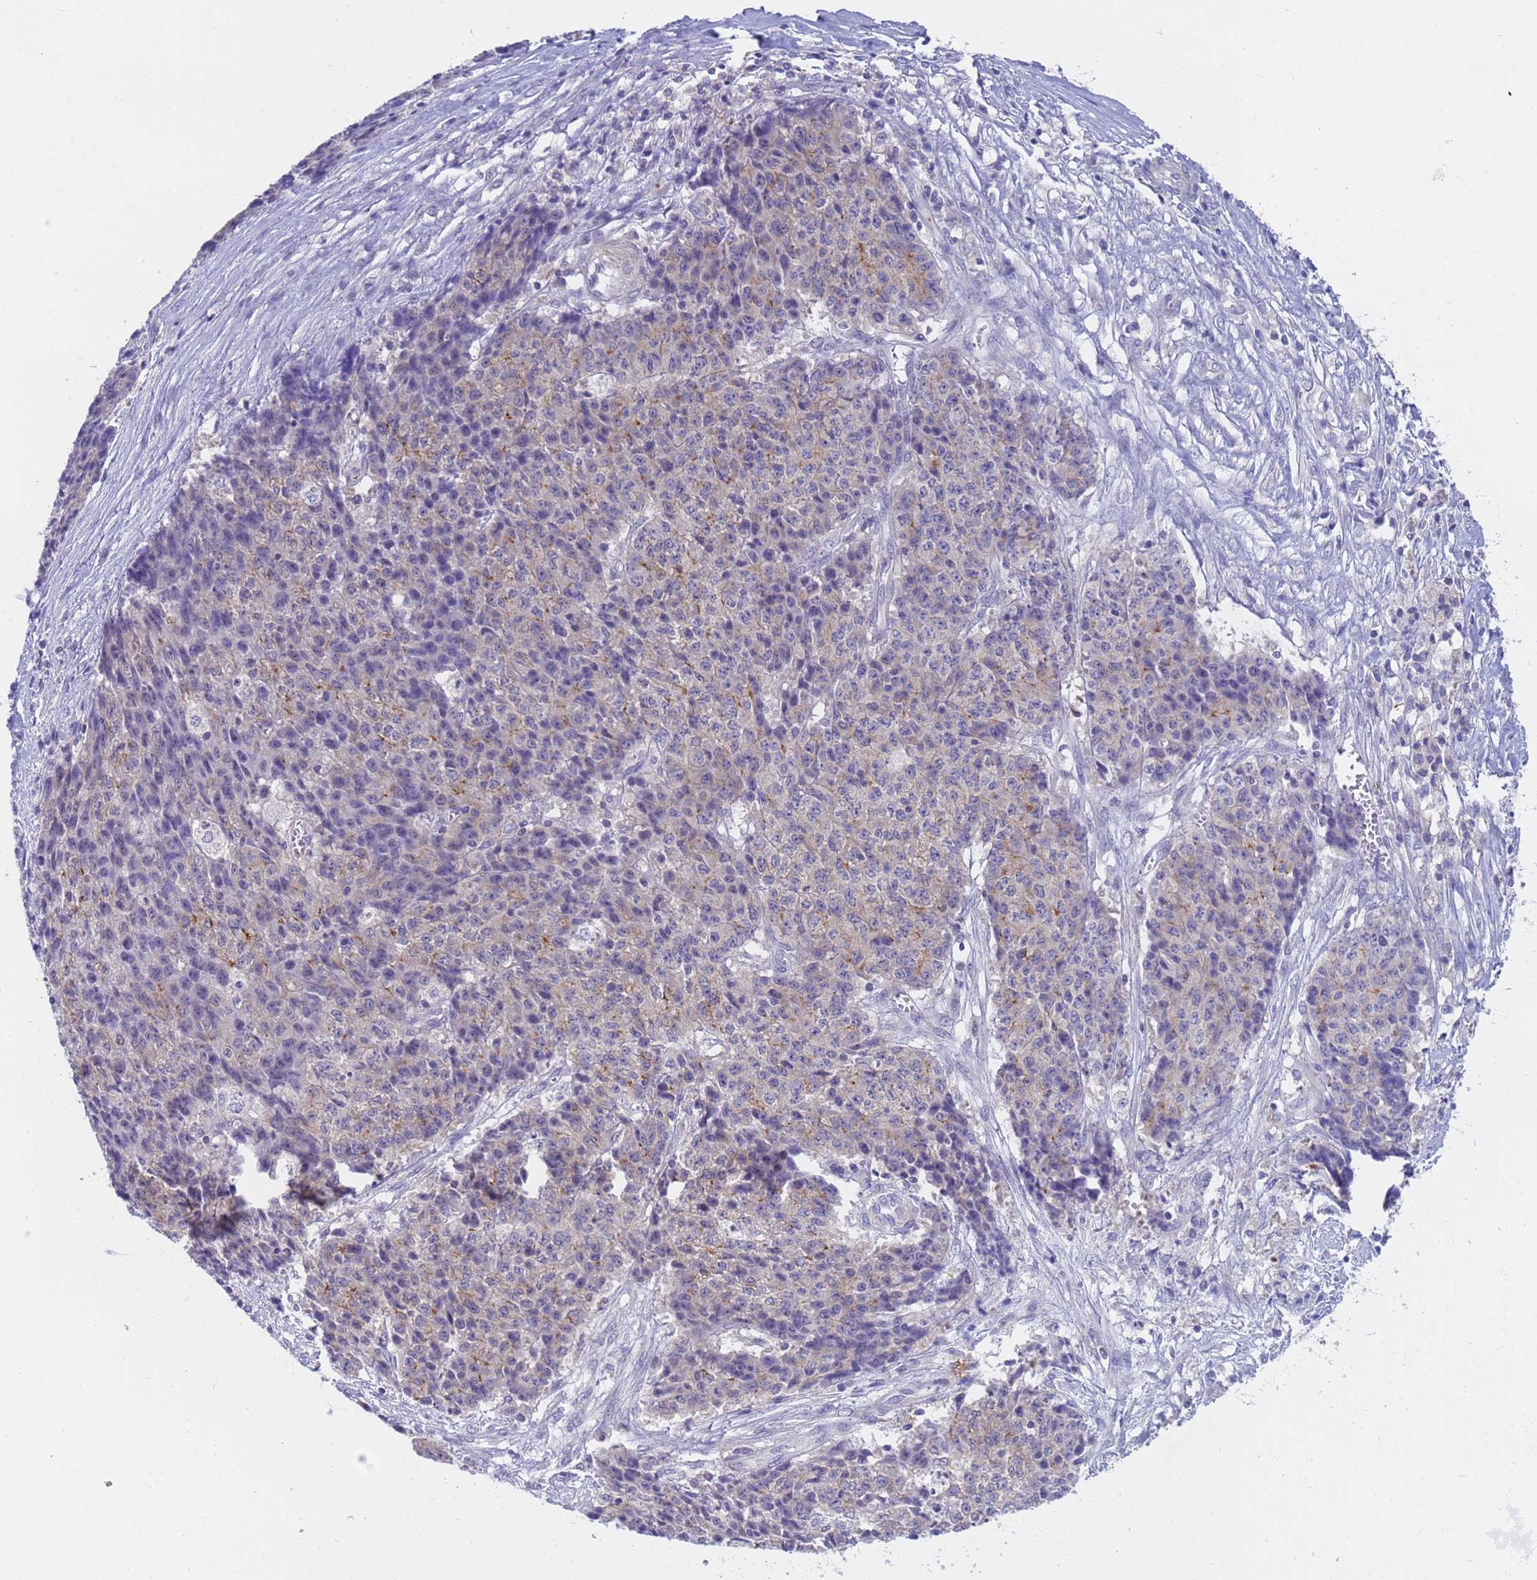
{"staining": {"intensity": "negative", "quantity": "none", "location": "none"}, "tissue": "ovarian cancer", "cell_type": "Tumor cells", "image_type": "cancer", "snomed": [{"axis": "morphology", "description": "Carcinoma, endometroid"}, {"axis": "topography", "description": "Ovary"}], "caption": "The photomicrograph shows no significant staining in tumor cells of ovarian cancer (endometroid carcinoma).", "gene": "CAPN7", "patient": {"sex": "female", "age": 42}}